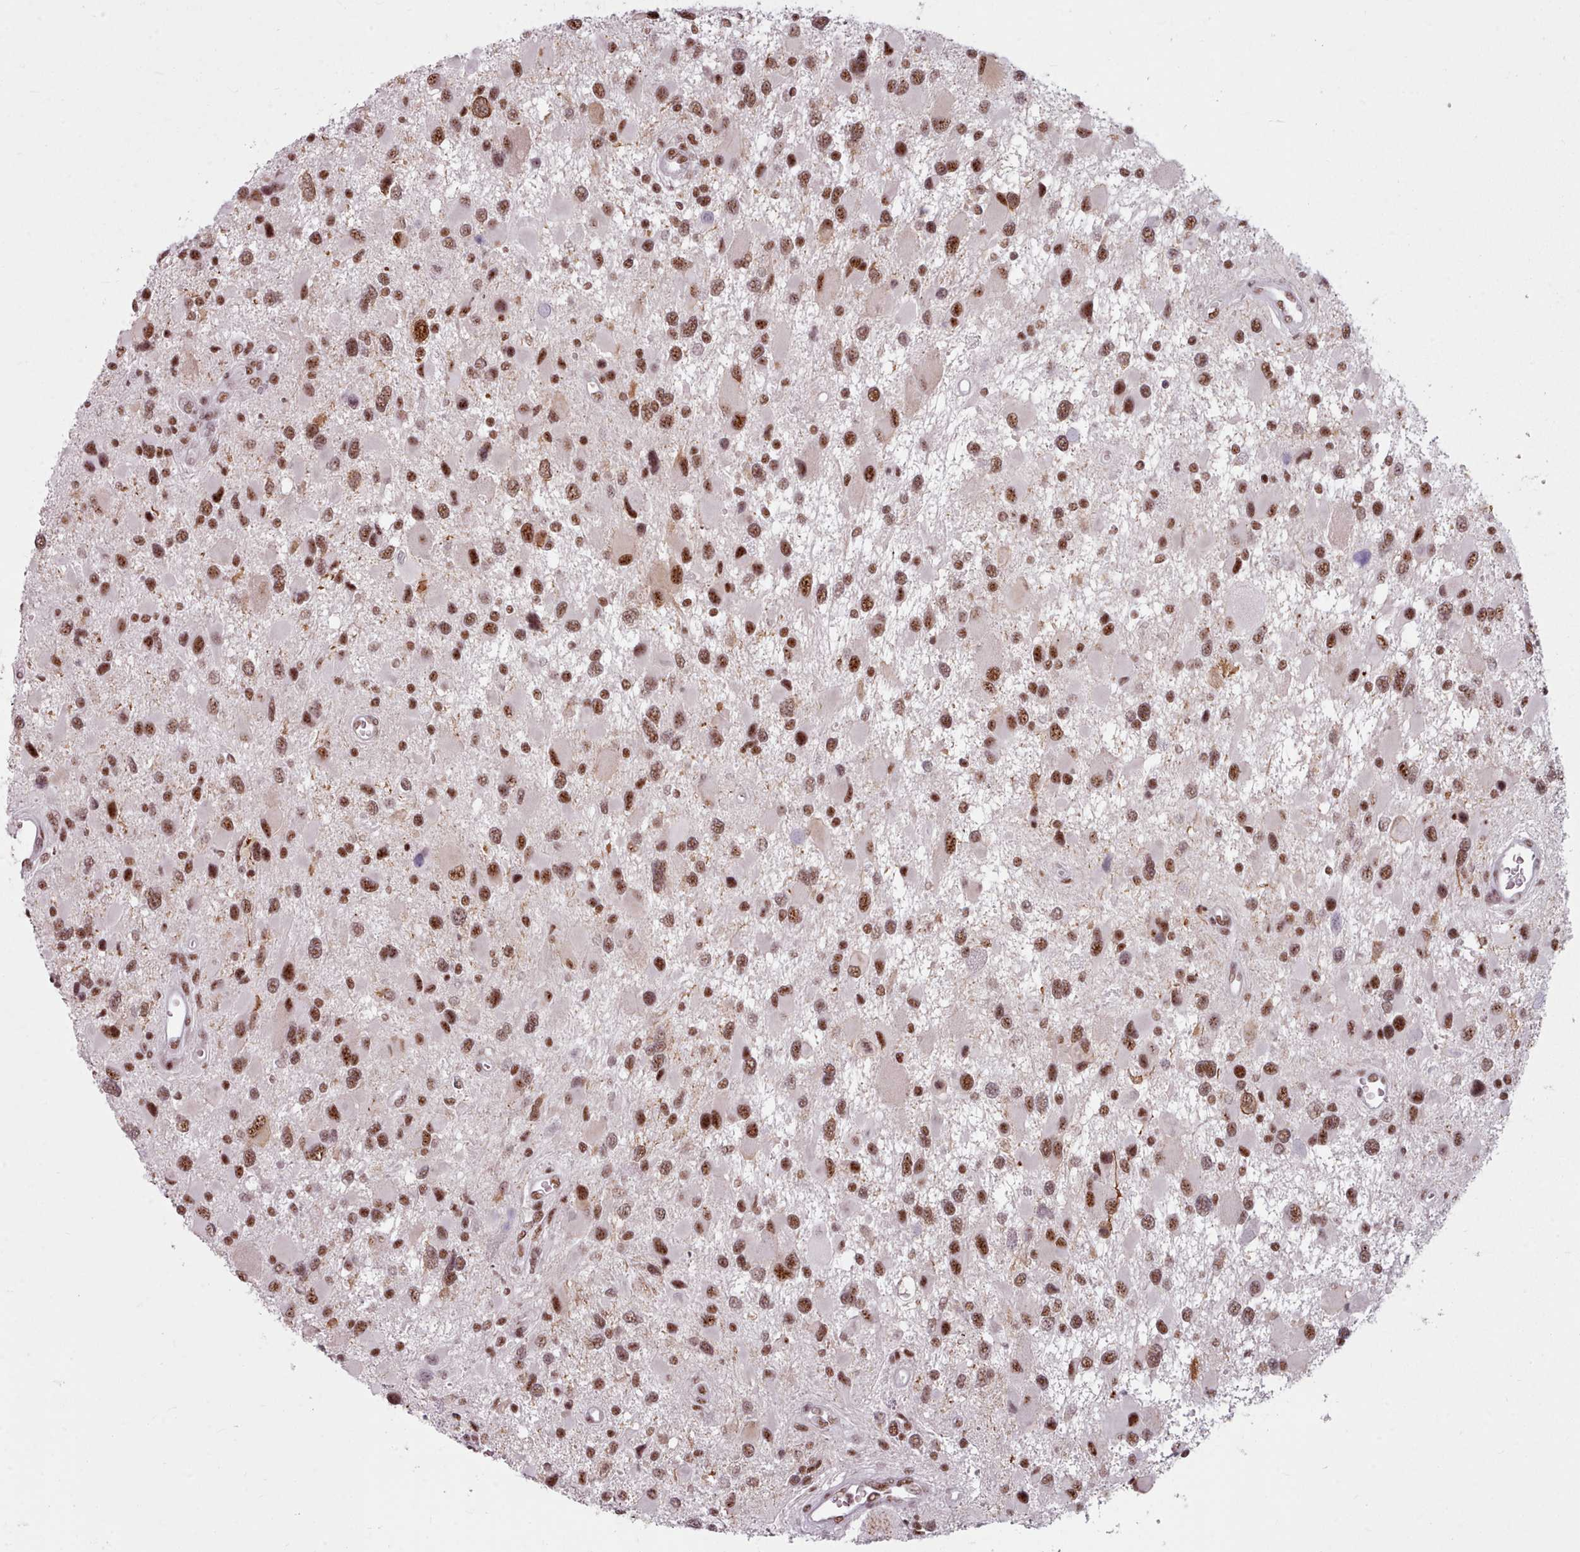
{"staining": {"intensity": "moderate", "quantity": ">75%", "location": "nuclear"}, "tissue": "glioma", "cell_type": "Tumor cells", "image_type": "cancer", "snomed": [{"axis": "morphology", "description": "Glioma, malignant, High grade"}, {"axis": "topography", "description": "Brain"}], "caption": "Tumor cells demonstrate medium levels of moderate nuclear staining in approximately >75% of cells in human malignant glioma (high-grade).", "gene": "SRRM1", "patient": {"sex": "male", "age": 53}}